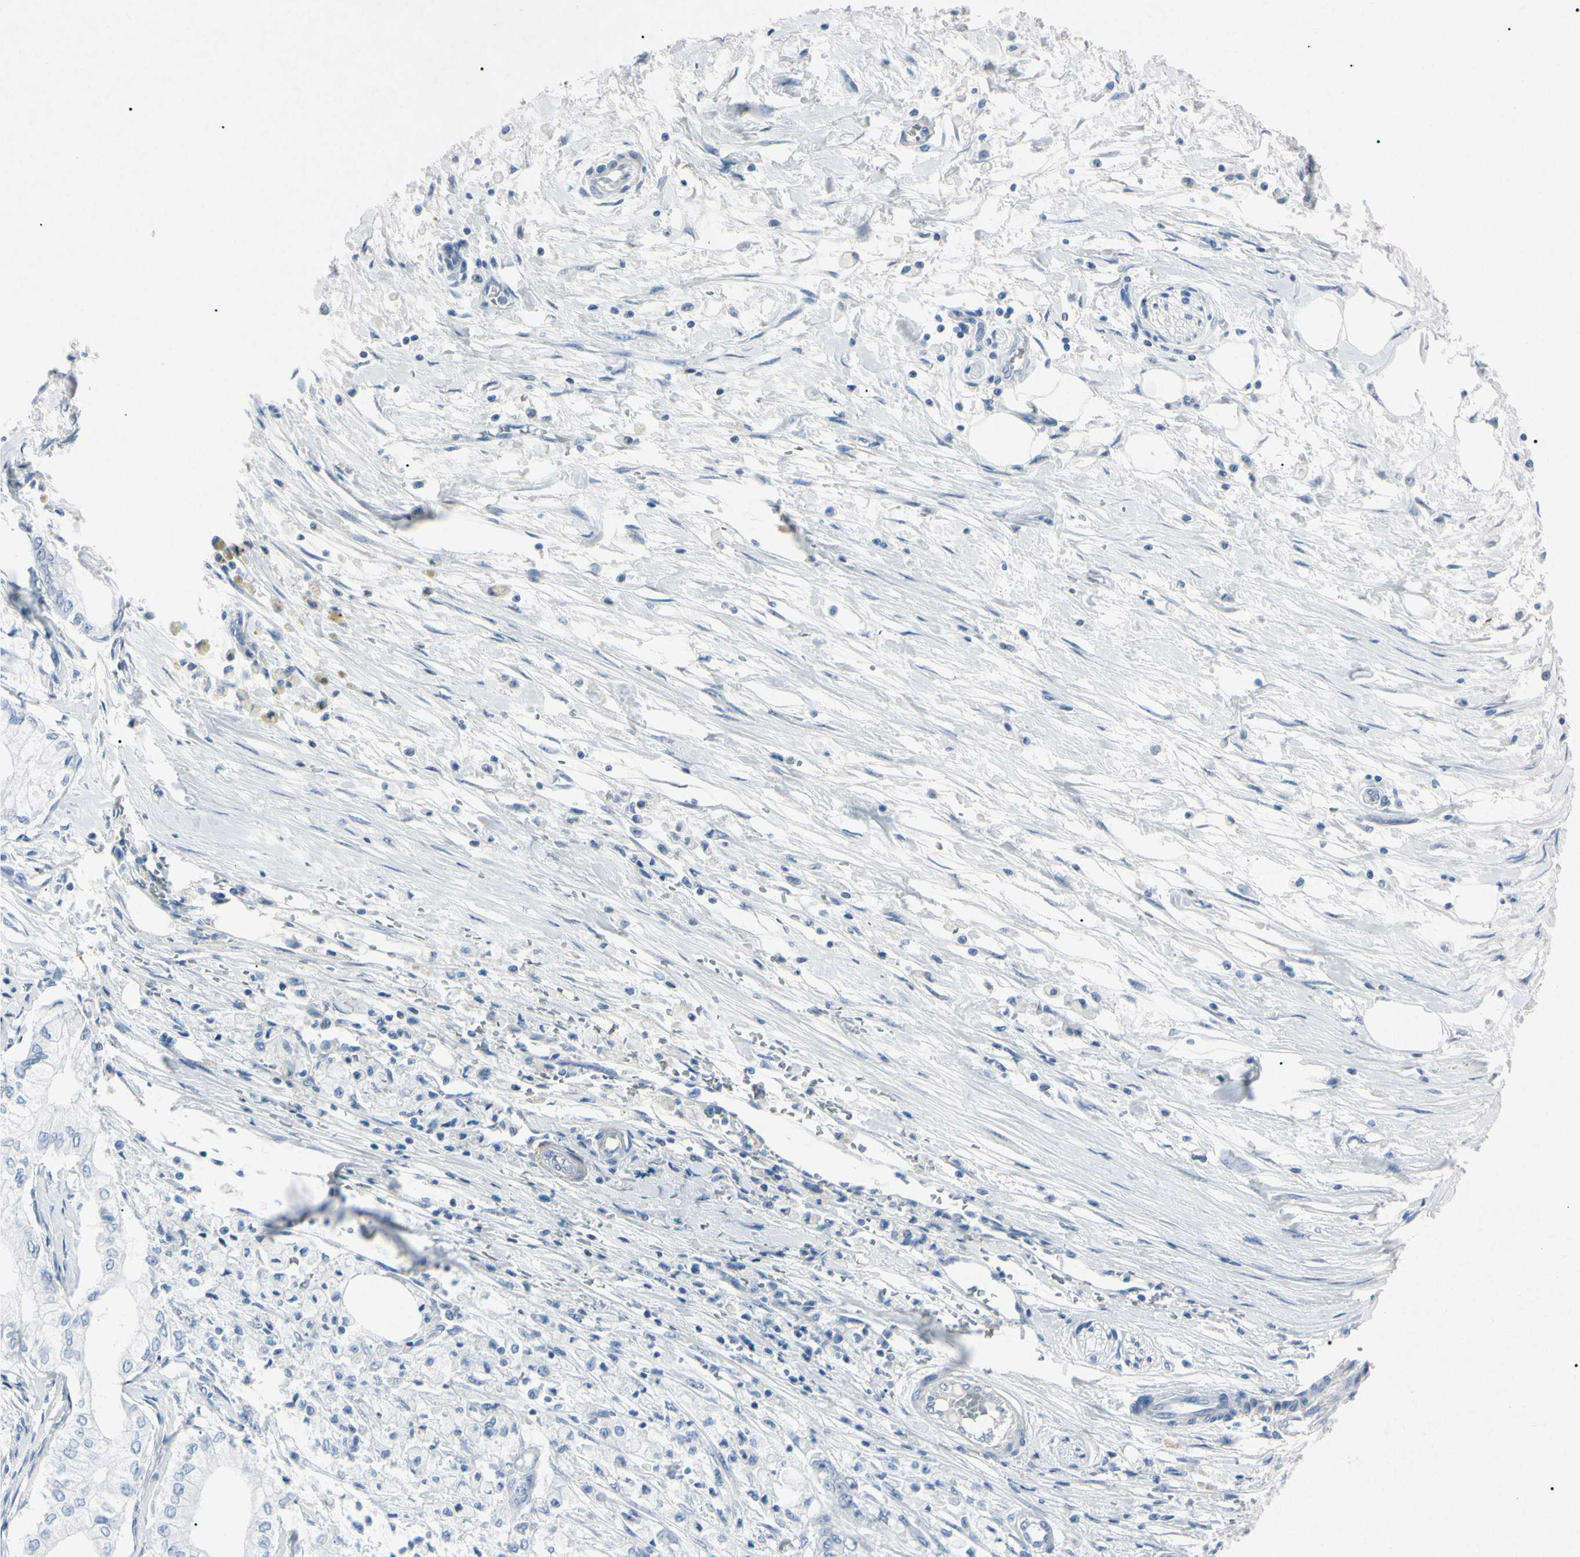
{"staining": {"intensity": "negative", "quantity": "none", "location": "none"}, "tissue": "pancreatic cancer", "cell_type": "Tumor cells", "image_type": "cancer", "snomed": [{"axis": "morphology", "description": "Adenocarcinoma, NOS"}, {"axis": "topography", "description": "Pancreas"}], "caption": "A high-resolution photomicrograph shows IHC staining of pancreatic adenocarcinoma, which displays no significant positivity in tumor cells. (Stains: DAB immunohistochemistry with hematoxylin counter stain, Microscopy: brightfield microscopy at high magnification).", "gene": "ELN", "patient": {"sex": "male", "age": 70}}